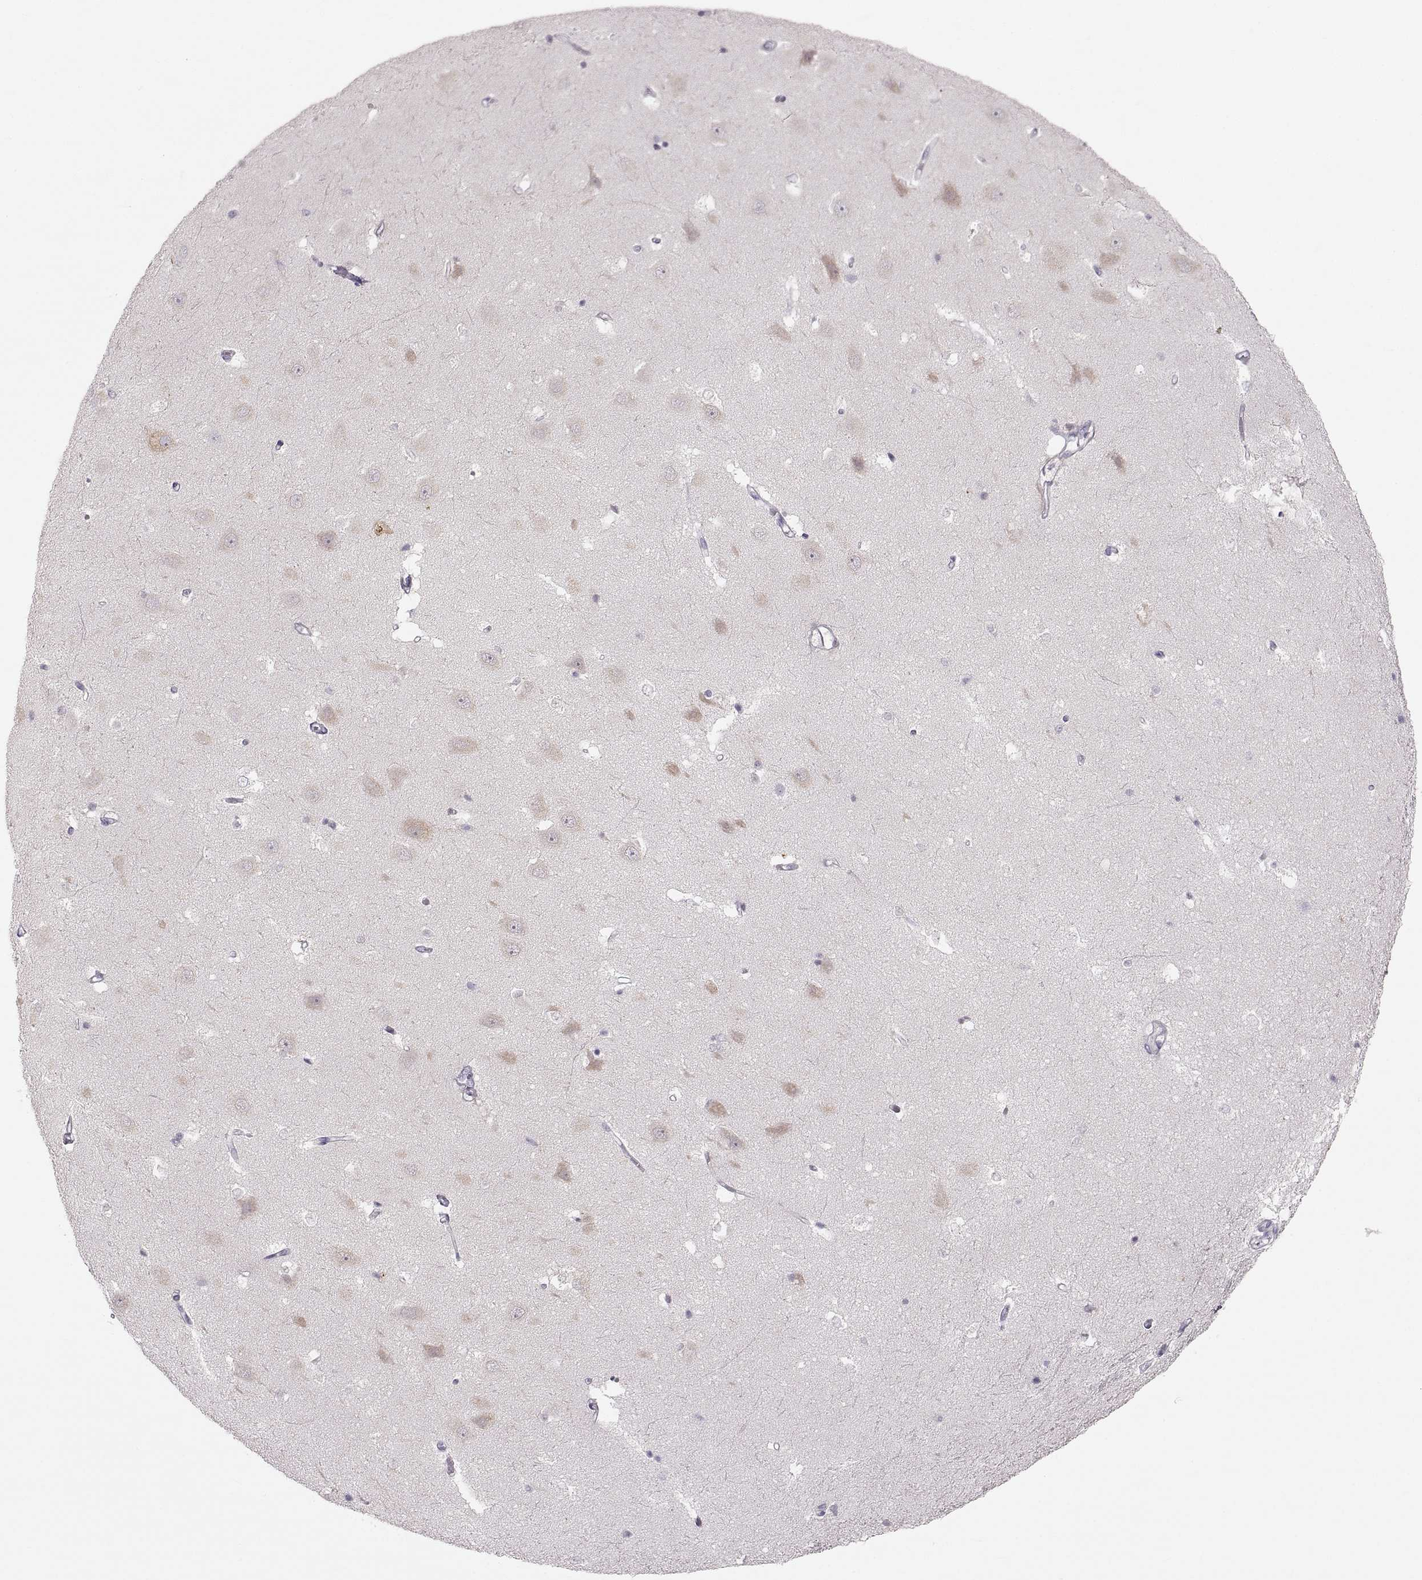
{"staining": {"intensity": "negative", "quantity": "none", "location": "none"}, "tissue": "hippocampus", "cell_type": "Glial cells", "image_type": "normal", "snomed": [{"axis": "morphology", "description": "Normal tissue, NOS"}, {"axis": "topography", "description": "Hippocampus"}], "caption": "An immunohistochemistry (IHC) micrograph of benign hippocampus is shown. There is no staining in glial cells of hippocampus.", "gene": "RUNDC3A", "patient": {"sex": "male", "age": 44}}